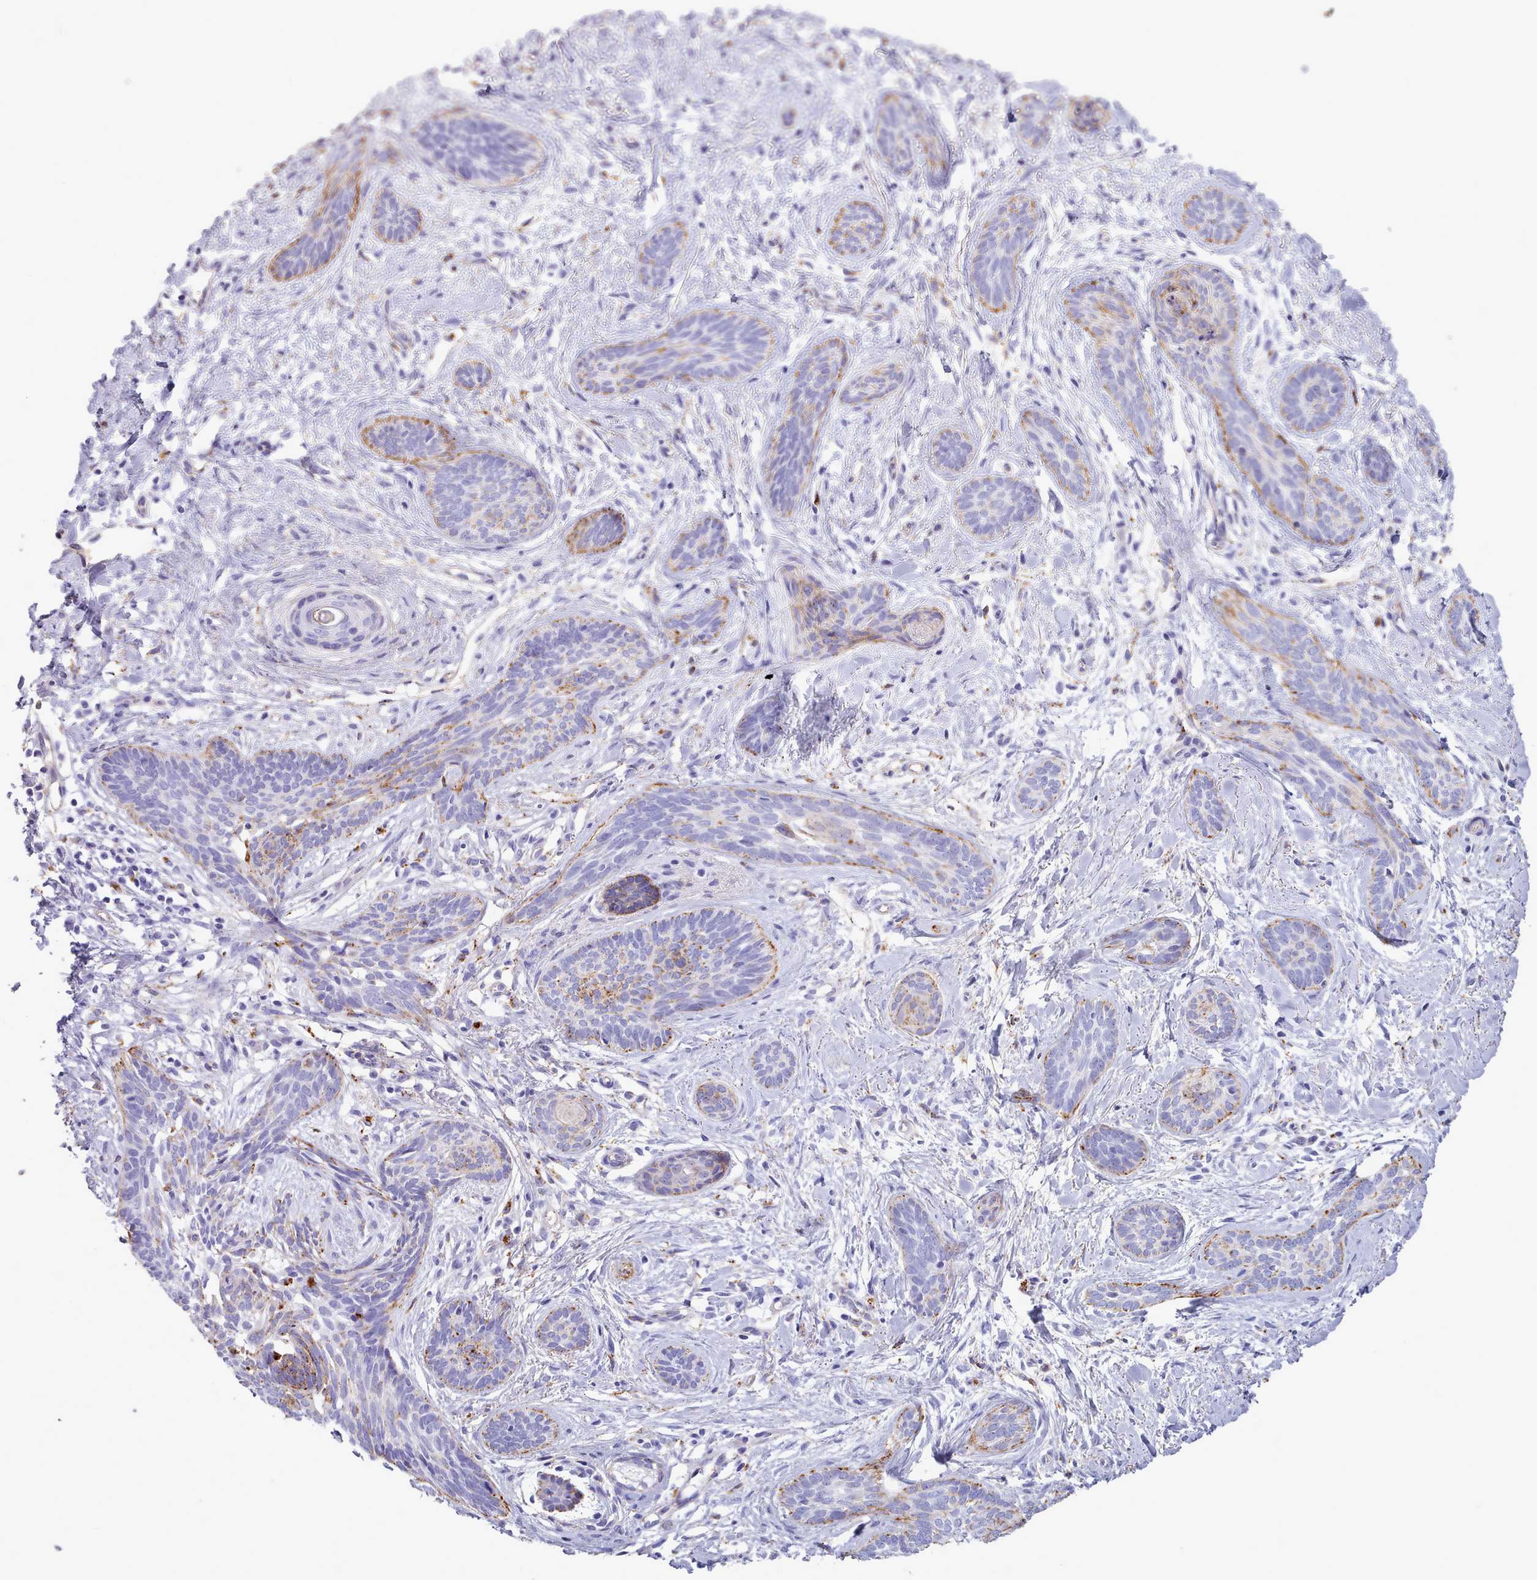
{"staining": {"intensity": "moderate", "quantity": "<25%", "location": "cytoplasmic/membranous"}, "tissue": "skin cancer", "cell_type": "Tumor cells", "image_type": "cancer", "snomed": [{"axis": "morphology", "description": "Basal cell carcinoma"}, {"axis": "topography", "description": "Skin"}], "caption": "Moderate cytoplasmic/membranous expression for a protein is seen in approximately <25% of tumor cells of basal cell carcinoma (skin) using immunohistochemistry (IHC).", "gene": "GAA", "patient": {"sex": "female", "age": 81}}